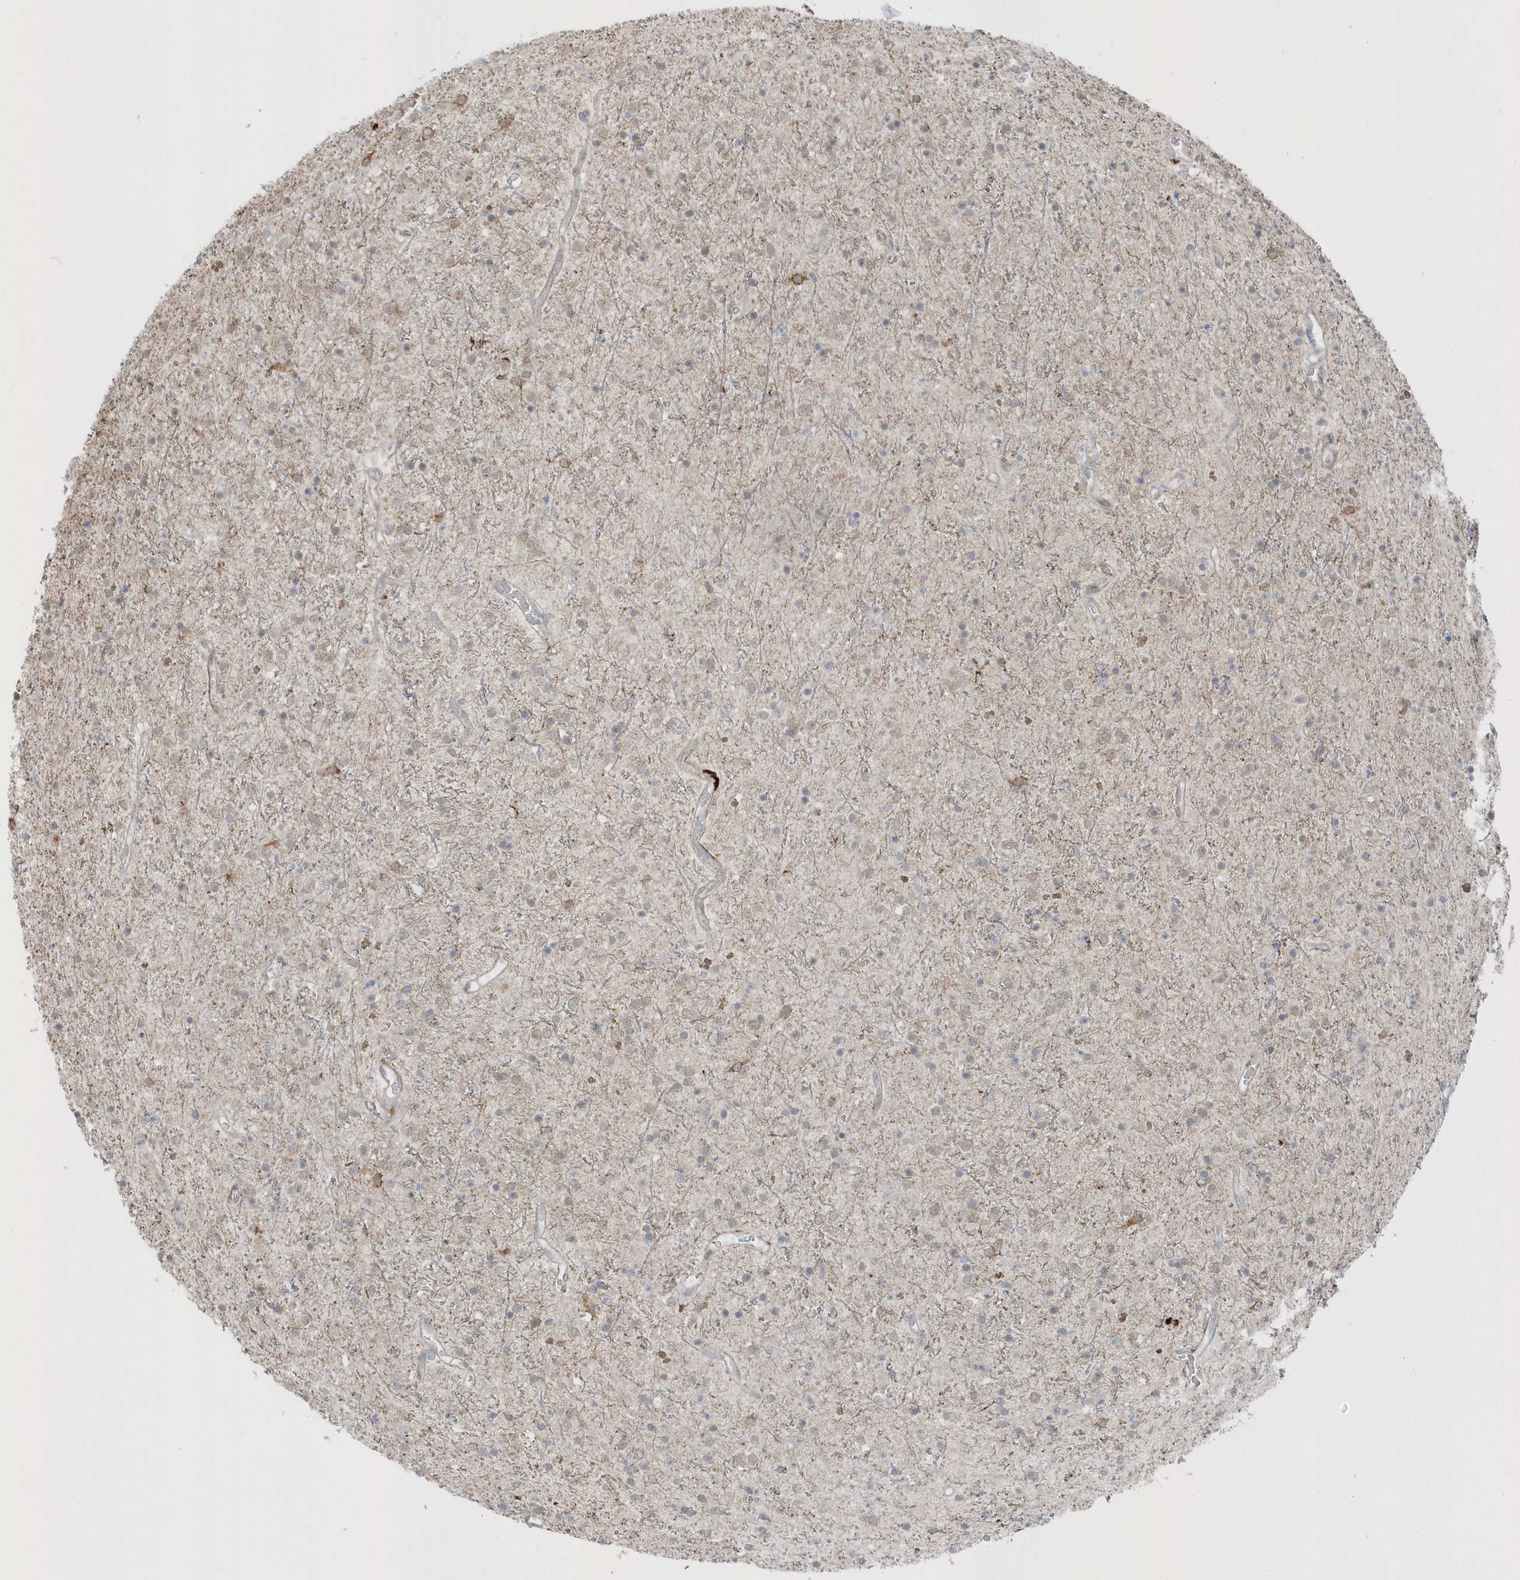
{"staining": {"intensity": "negative", "quantity": "none", "location": "none"}, "tissue": "glioma", "cell_type": "Tumor cells", "image_type": "cancer", "snomed": [{"axis": "morphology", "description": "Glioma, malignant, High grade"}, {"axis": "topography", "description": "Brain"}], "caption": "This micrograph is of malignant glioma (high-grade) stained with immunohistochemistry (IHC) to label a protein in brown with the nuclei are counter-stained blue. There is no staining in tumor cells.", "gene": "PARD3B", "patient": {"sex": "male", "age": 34}}